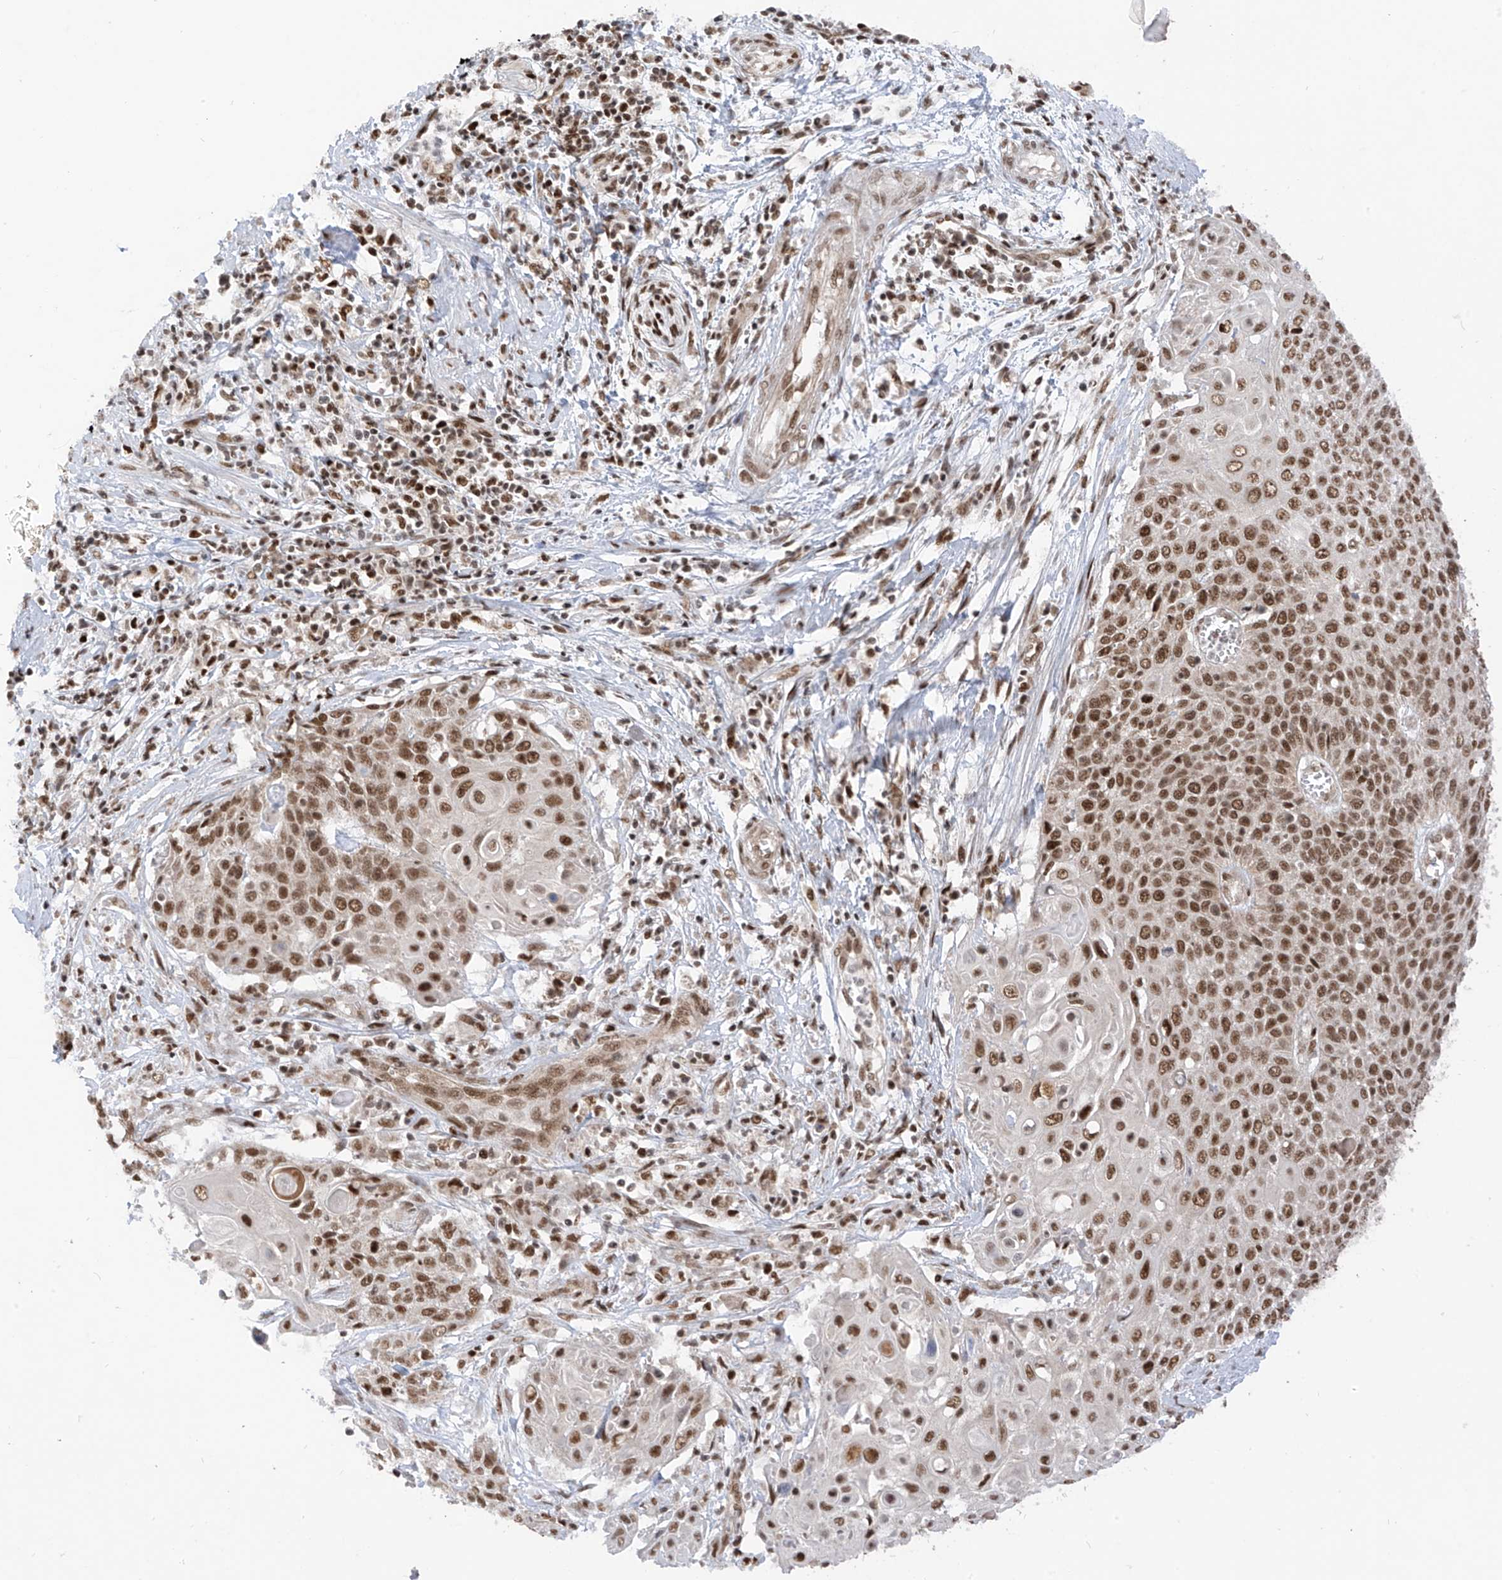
{"staining": {"intensity": "moderate", "quantity": ">75%", "location": "nuclear"}, "tissue": "cervical cancer", "cell_type": "Tumor cells", "image_type": "cancer", "snomed": [{"axis": "morphology", "description": "Squamous cell carcinoma, NOS"}, {"axis": "topography", "description": "Cervix"}], "caption": "Moderate nuclear positivity for a protein is seen in approximately >75% of tumor cells of squamous cell carcinoma (cervical) using immunohistochemistry.", "gene": "AURKAIP1", "patient": {"sex": "female", "age": 39}}